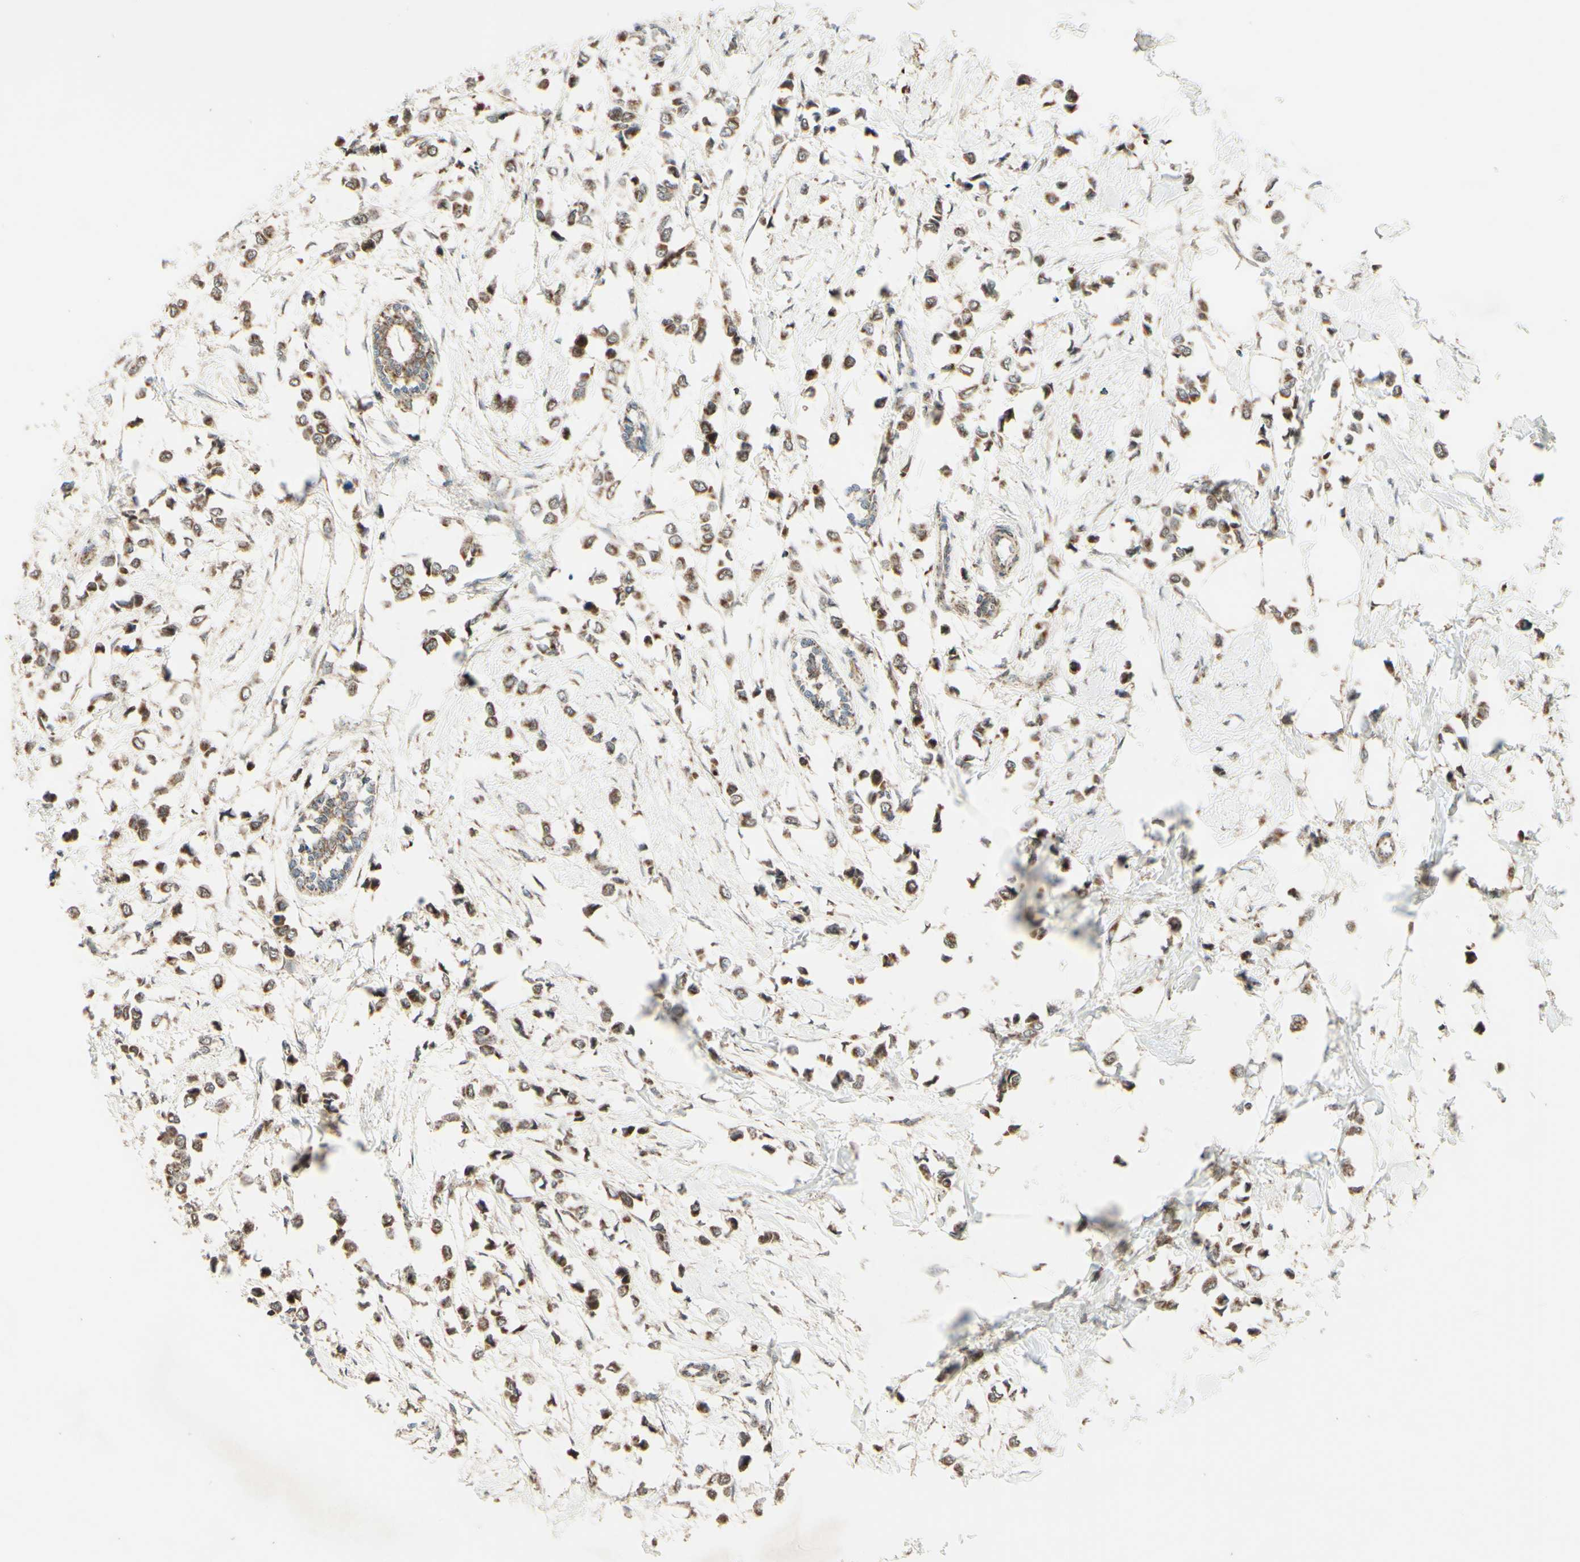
{"staining": {"intensity": "moderate", "quantity": ">75%", "location": "cytoplasmic/membranous"}, "tissue": "breast cancer", "cell_type": "Tumor cells", "image_type": "cancer", "snomed": [{"axis": "morphology", "description": "Lobular carcinoma"}, {"axis": "topography", "description": "Breast"}], "caption": "Breast cancer was stained to show a protein in brown. There is medium levels of moderate cytoplasmic/membranous expression in about >75% of tumor cells.", "gene": "DHRS3", "patient": {"sex": "female", "age": 51}}